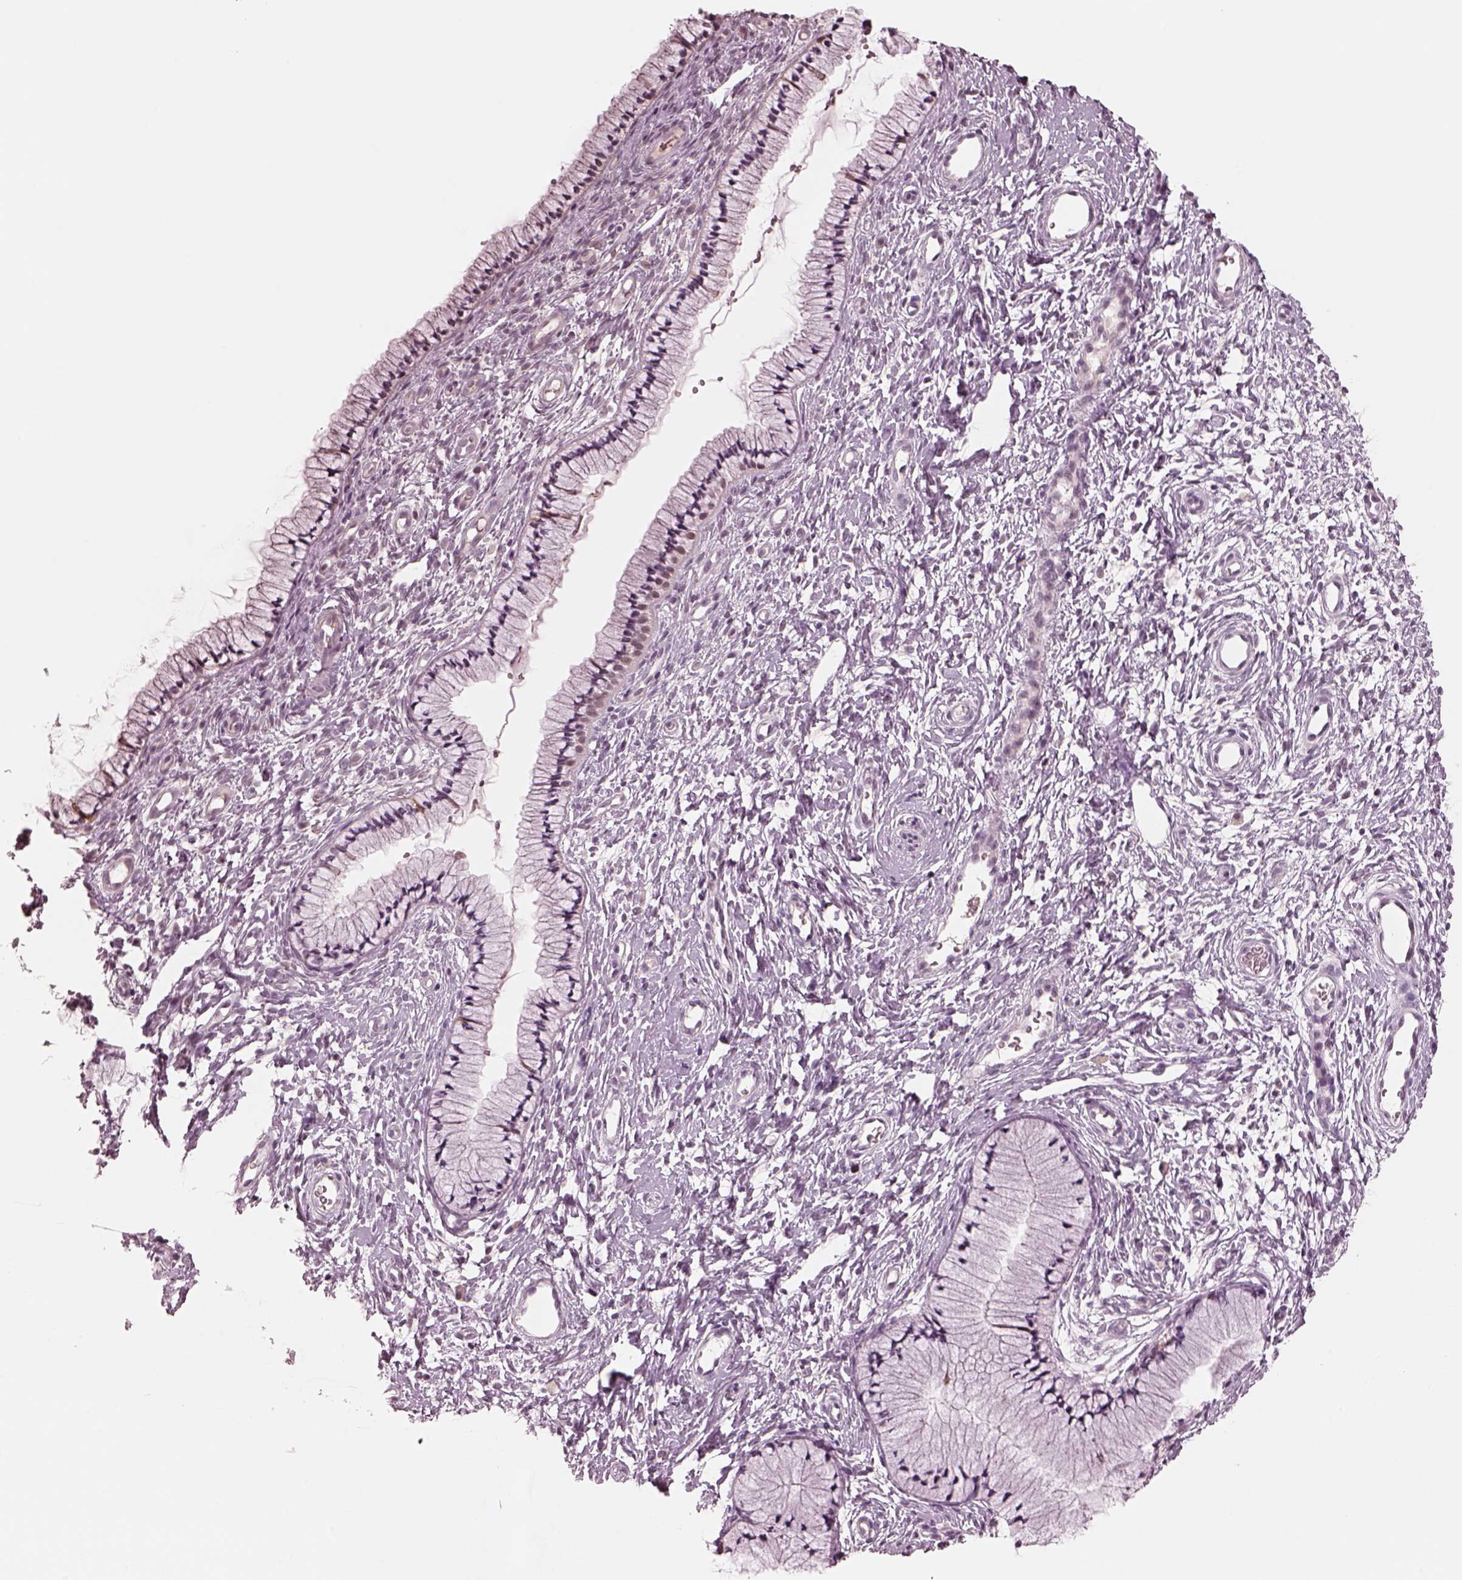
{"staining": {"intensity": "negative", "quantity": "none", "location": "none"}, "tissue": "cervix", "cell_type": "Glandular cells", "image_type": "normal", "snomed": [{"axis": "morphology", "description": "Normal tissue, NOS"}, {"axis": "topography", "description": "Cervix"}], "caption": "Glandular cells are negative for brown protein staining in benign cervix. (DAB immunohistochemistry with hematoxylin counter stain).", "gene": "EGR4", "patient": {"sex": "female", "age": 36}}